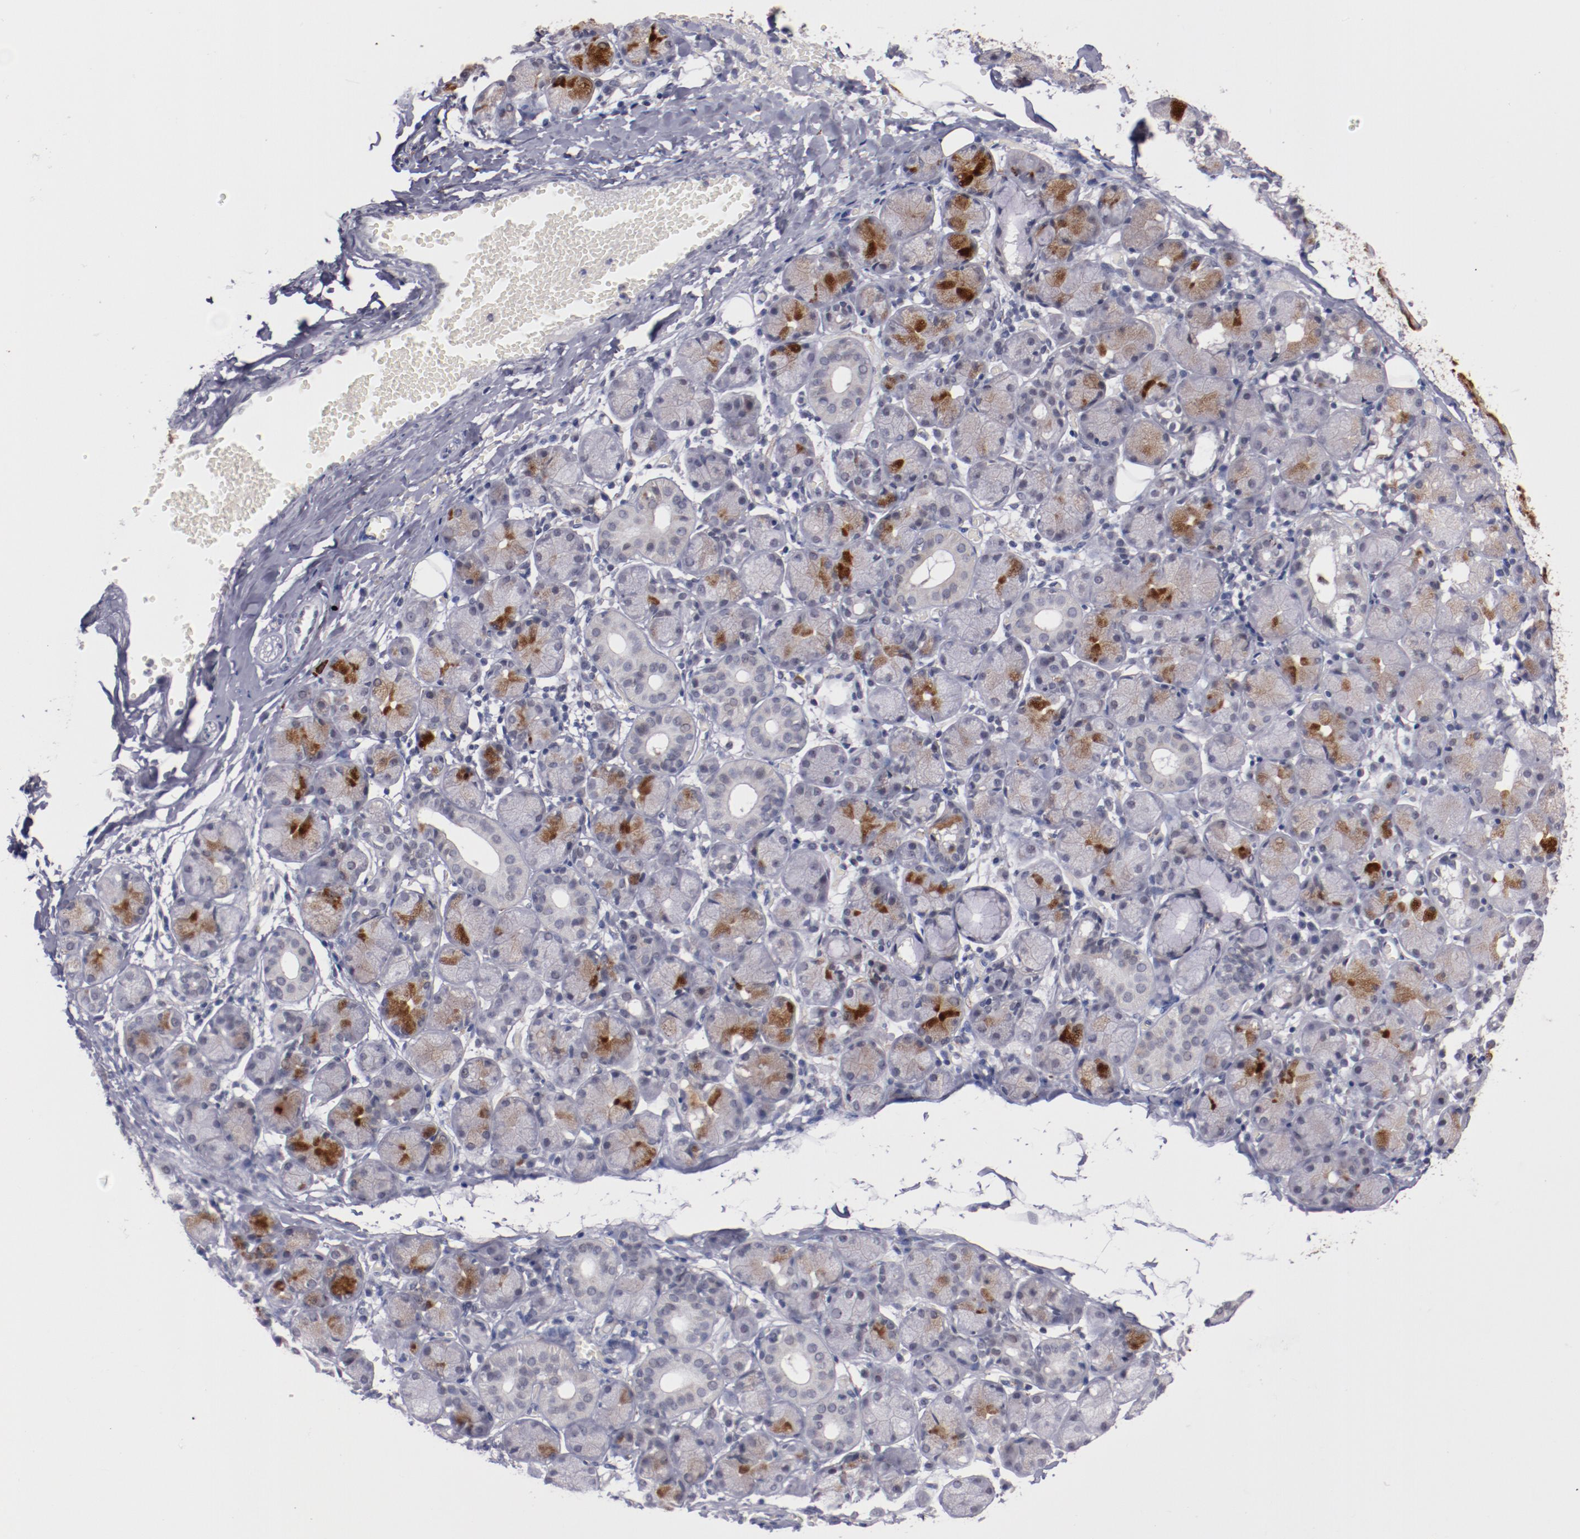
{"staining": {"intensity": "strong", "quantity": "<25%", "location": "cytoplasmic/membranous"}, "tissue": "salivary gland", "cell_type": "Glandular cells", "image_type": "normal", "snomed": [{"axis": "morphology", "description": "Normal tissue, NOS"}, {"axis": "topography", "description": "Salivary gland"}], "caption": "Salivary gland was stained to show a protein in brown. There is medium levels of strong cytoplasmic/membranous expression in about <25% of glandular cells. The staining is performed using DAB brown chromogen to label protein expression. The nuclei are counter-stained blue using hematoxylin.", "gene": "SYP", "patient": {"sex": "female", "age": 24}}